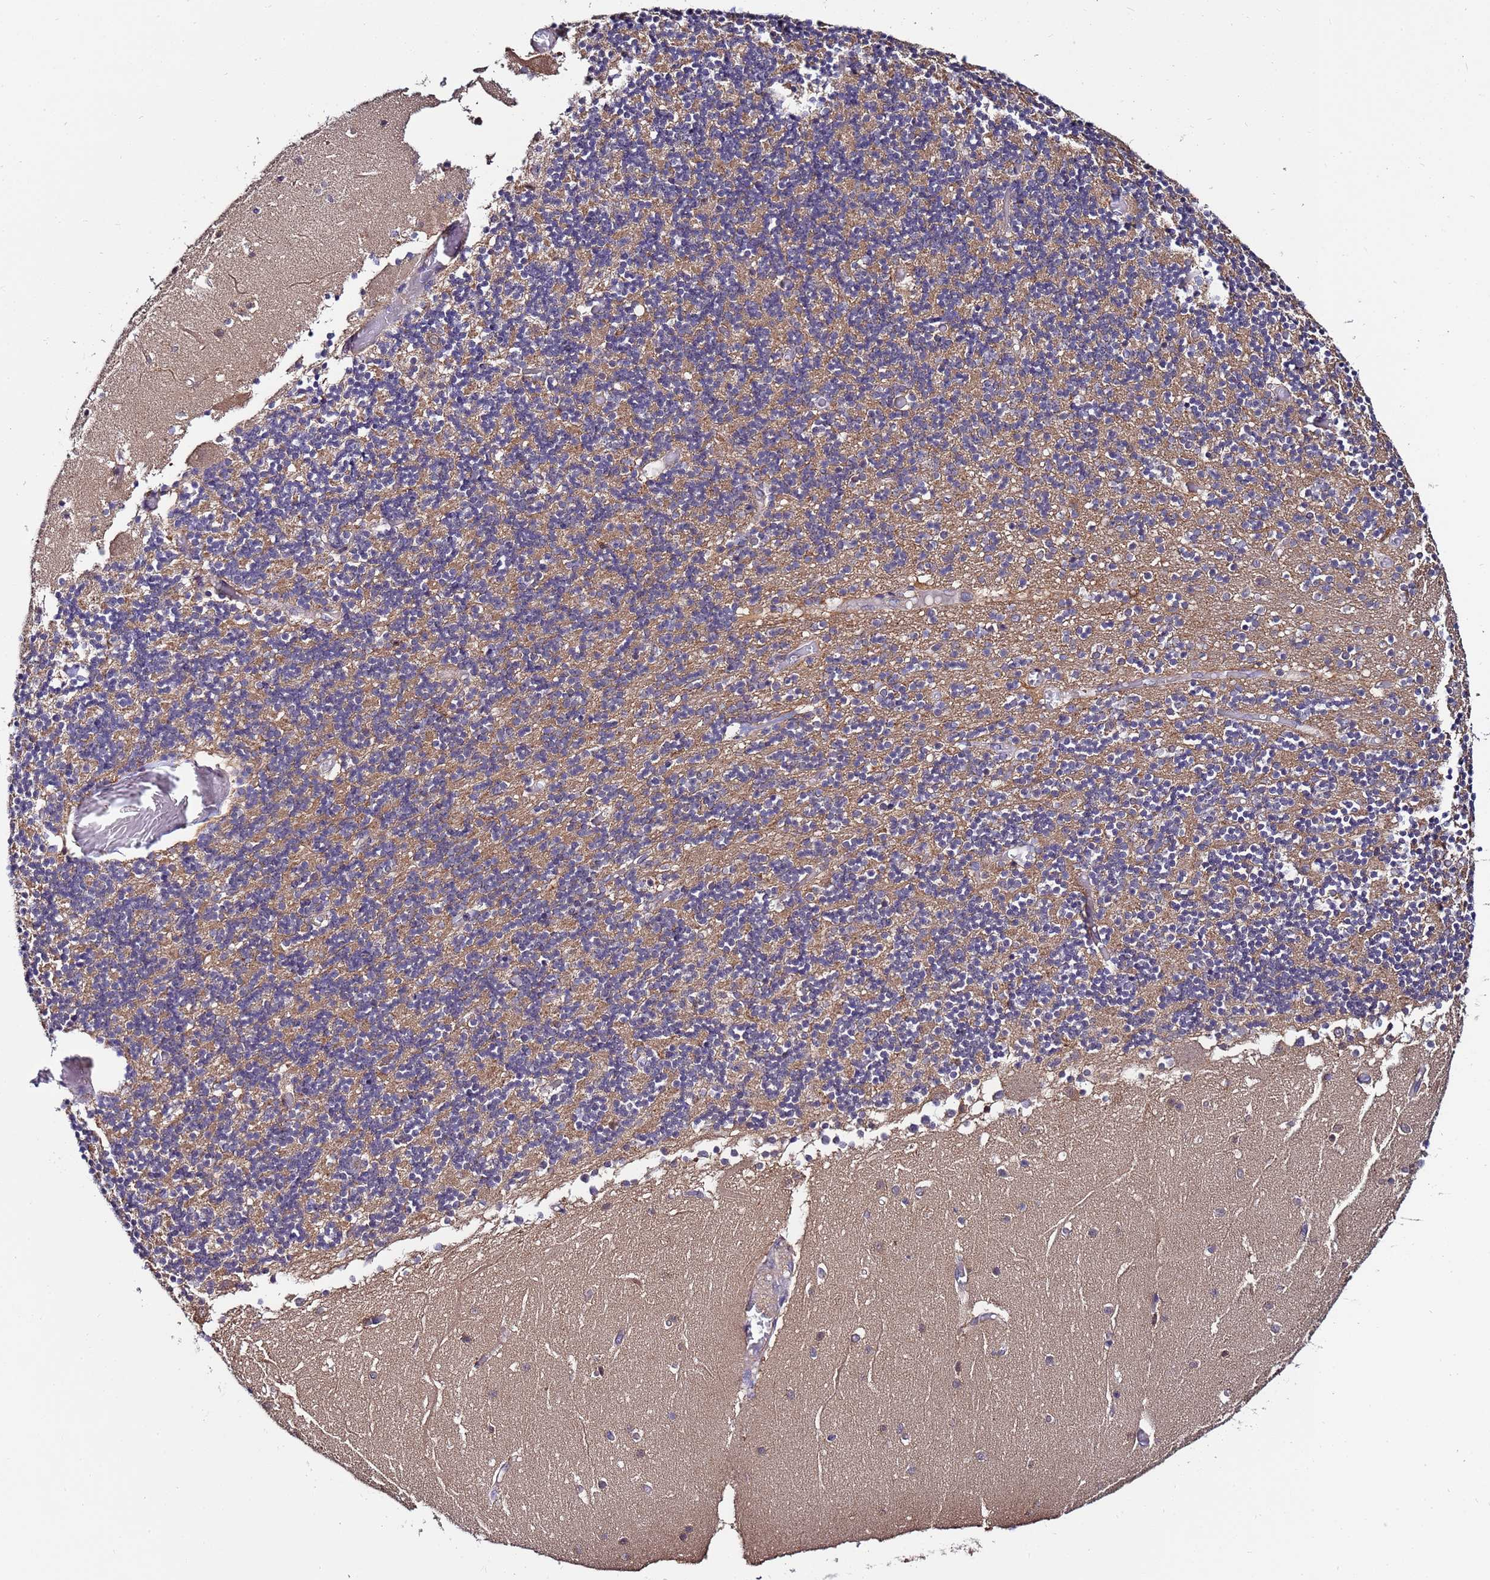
{"staining": {"intensity": "moderate", "quantity": ">75%", "location": "cytoplasmic/membranous"}, "tissue": "cerebellum", "cell_type": "Cells in granular layer", "image_type": "normal", "snomed": [{"axis": "morphology", "description": "Normal tissue, NOS"}, {"axis": "topography", "description": "Cerebellum"}], "caption": "The image shows staining of unremarkable cerebellum, revealing moderate cytoplasmic/membranous protein expression (brown color) within cells in granular layer.", "gene": "NAXE", "patient": {"sex": "female", "age": 28}}